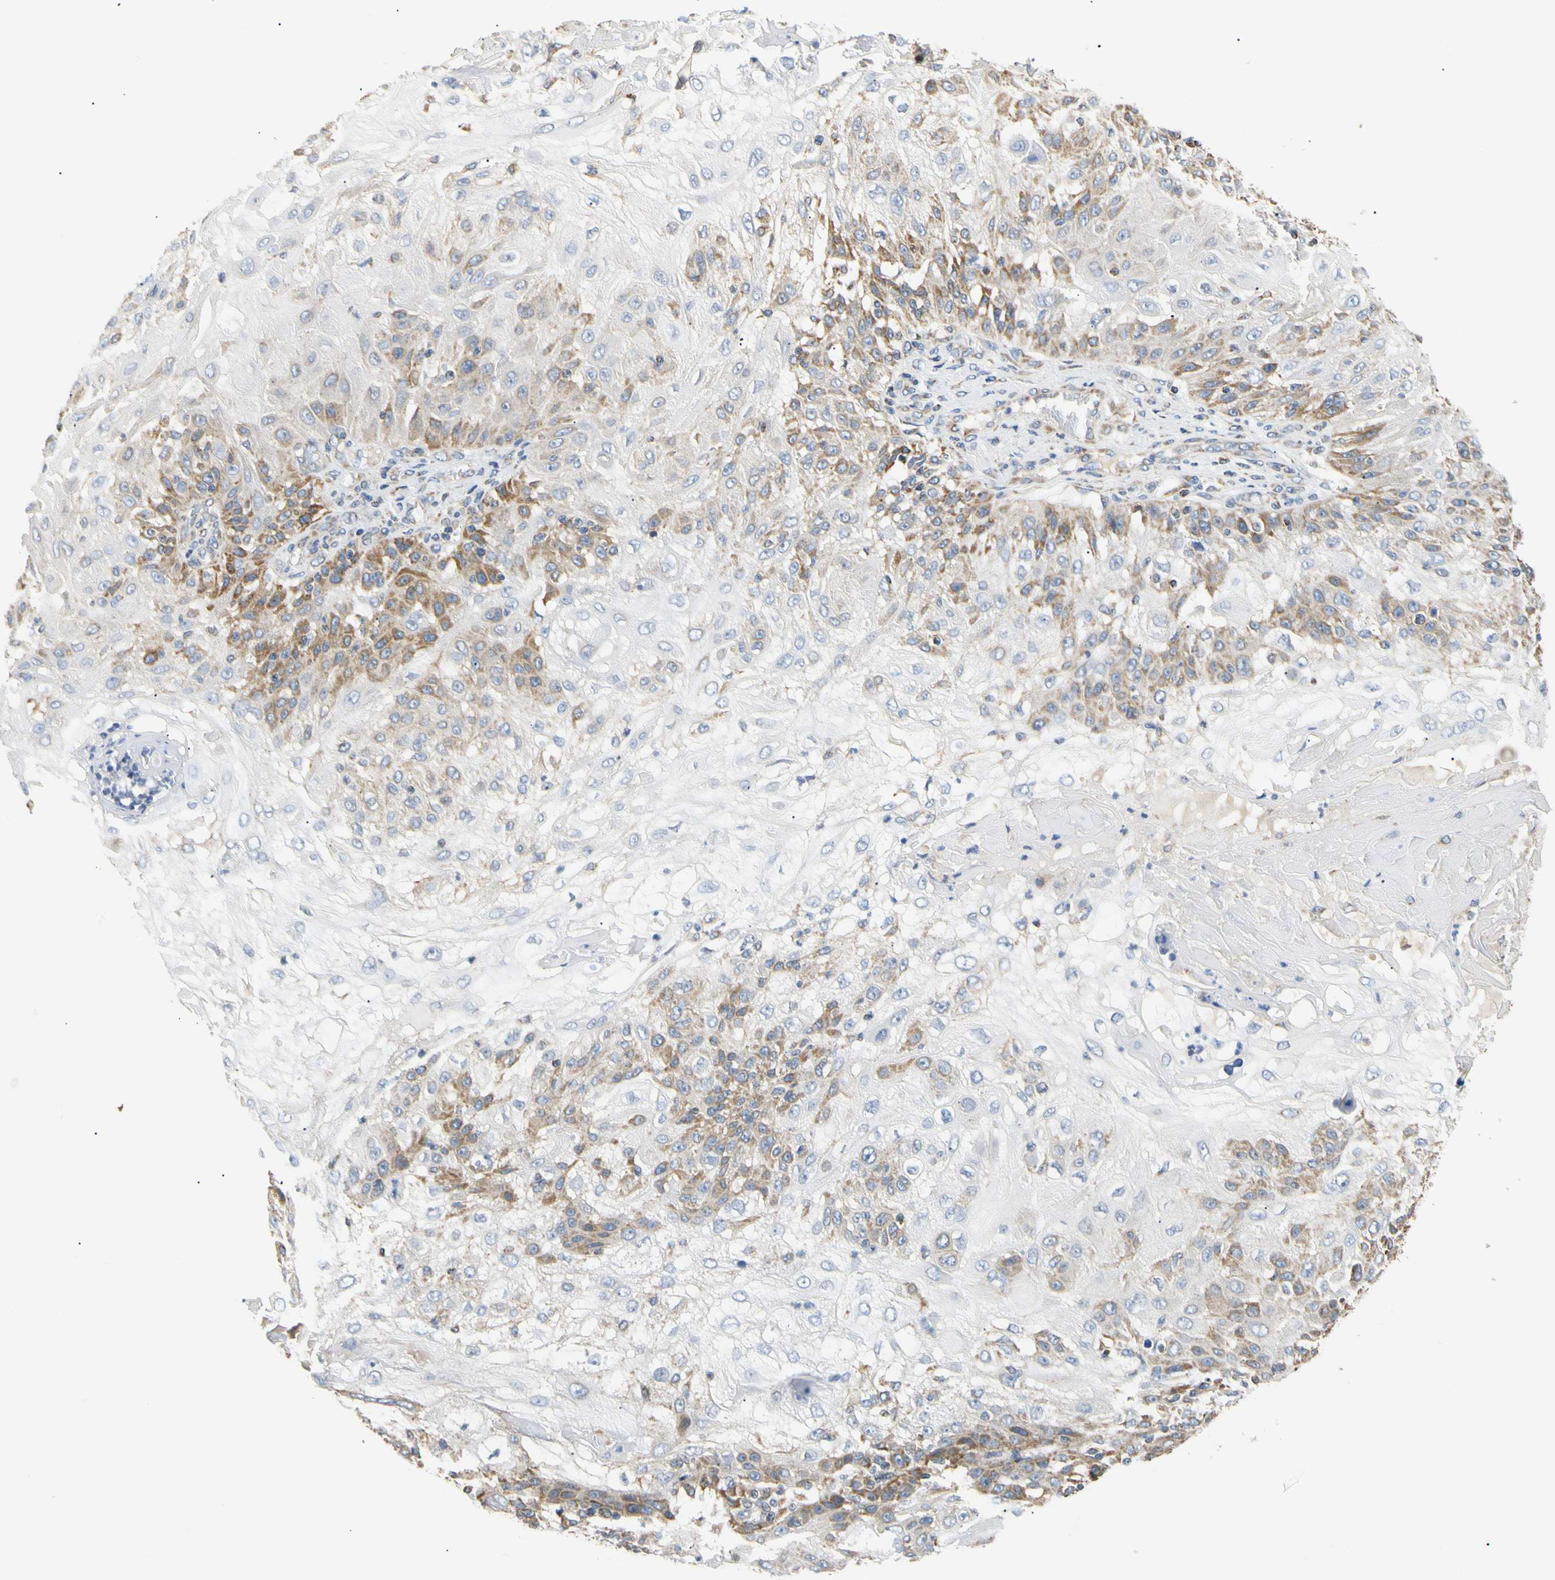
{"staining": {"intensity": "moderate", "quantity": "<25%", "location": "cytoplasmic/membranous"}, "tissue": "skin cancer", "cell_type": "Tumor cells", "image_type": "cancer", "snomed": [{"axis": "morphology", "description": "Normal tissue, NOS"}, {"axis": "morphology", "description": "Squamous cell carcinoma, NOS"}, {"axis": "topography", "description": "Skin"}], "caption": "Skin cancer (squamous cell carcinoma) tissue exhibits moderate cytoplasmic/membranous expression in approximately <25% of tumor cells (brown staining indicates protein expression, while blue staining denotes nuclei).", "gene": "PLGRKT", "patient": {"sex": "female", "age": 83}}